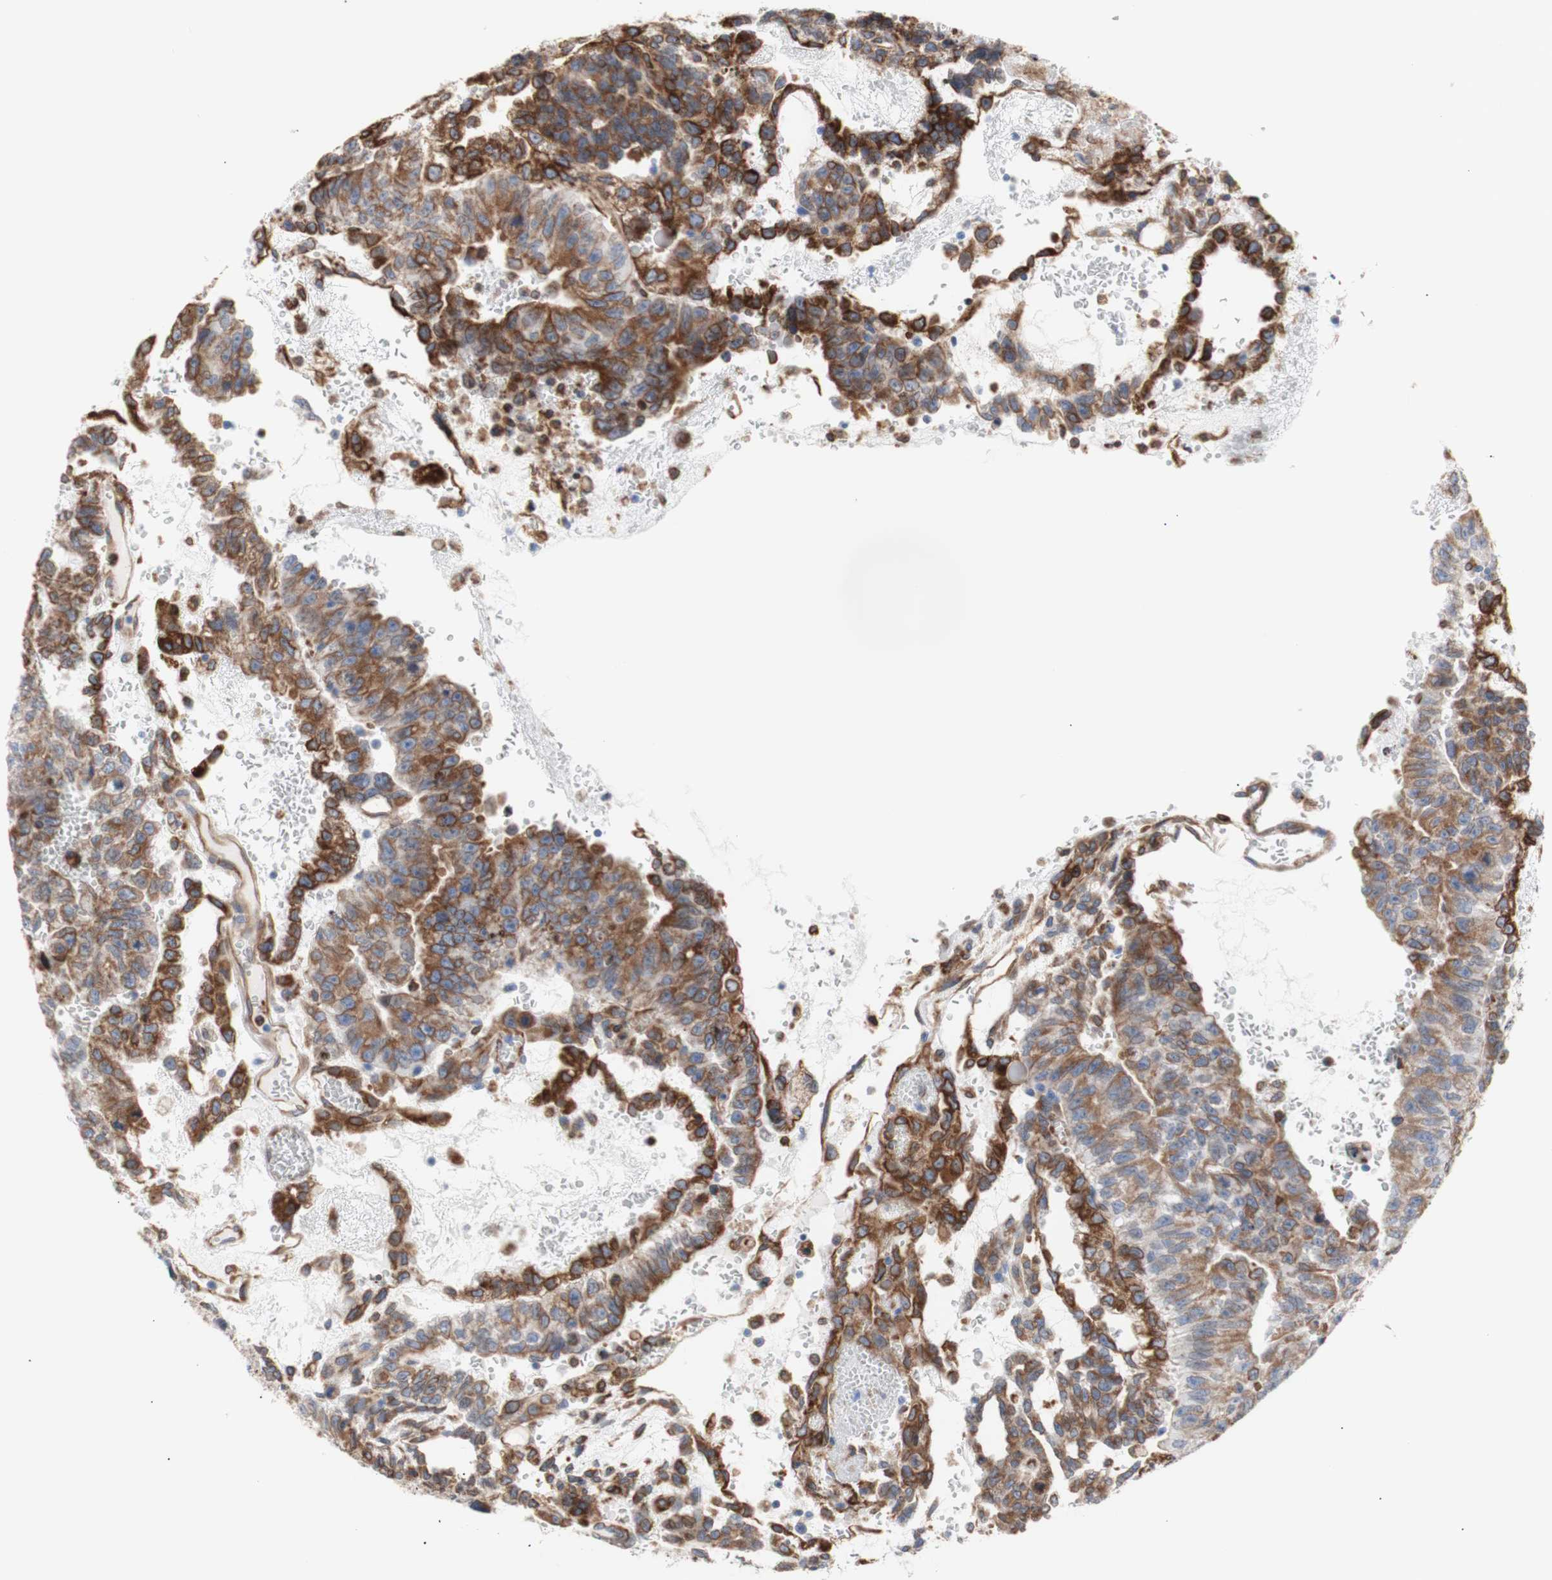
{"staining": {"intensity": "moderate", "quantity": ">75%", "location": "cytoplasmic/membranous"}, "tissue": "testis cancer", "cell_type": "Tumor cells", "image_type": "cancer", "snomed": [{"axis": "morphology", "description": "Seminoma, NOS"}, {"axis": "morphology", "description": "Carcinoma, Embryonal, NOS"}, {"axis": "topography", "description": "Testis"}], "caption": "Testis cancer stained with immunohistochemistry shows moderate cytoplasmic/membranous expression in approximately >75% of tumor cells.", "gene": "ERLIN1", "patient": {"sex": "male", "age": 52}}